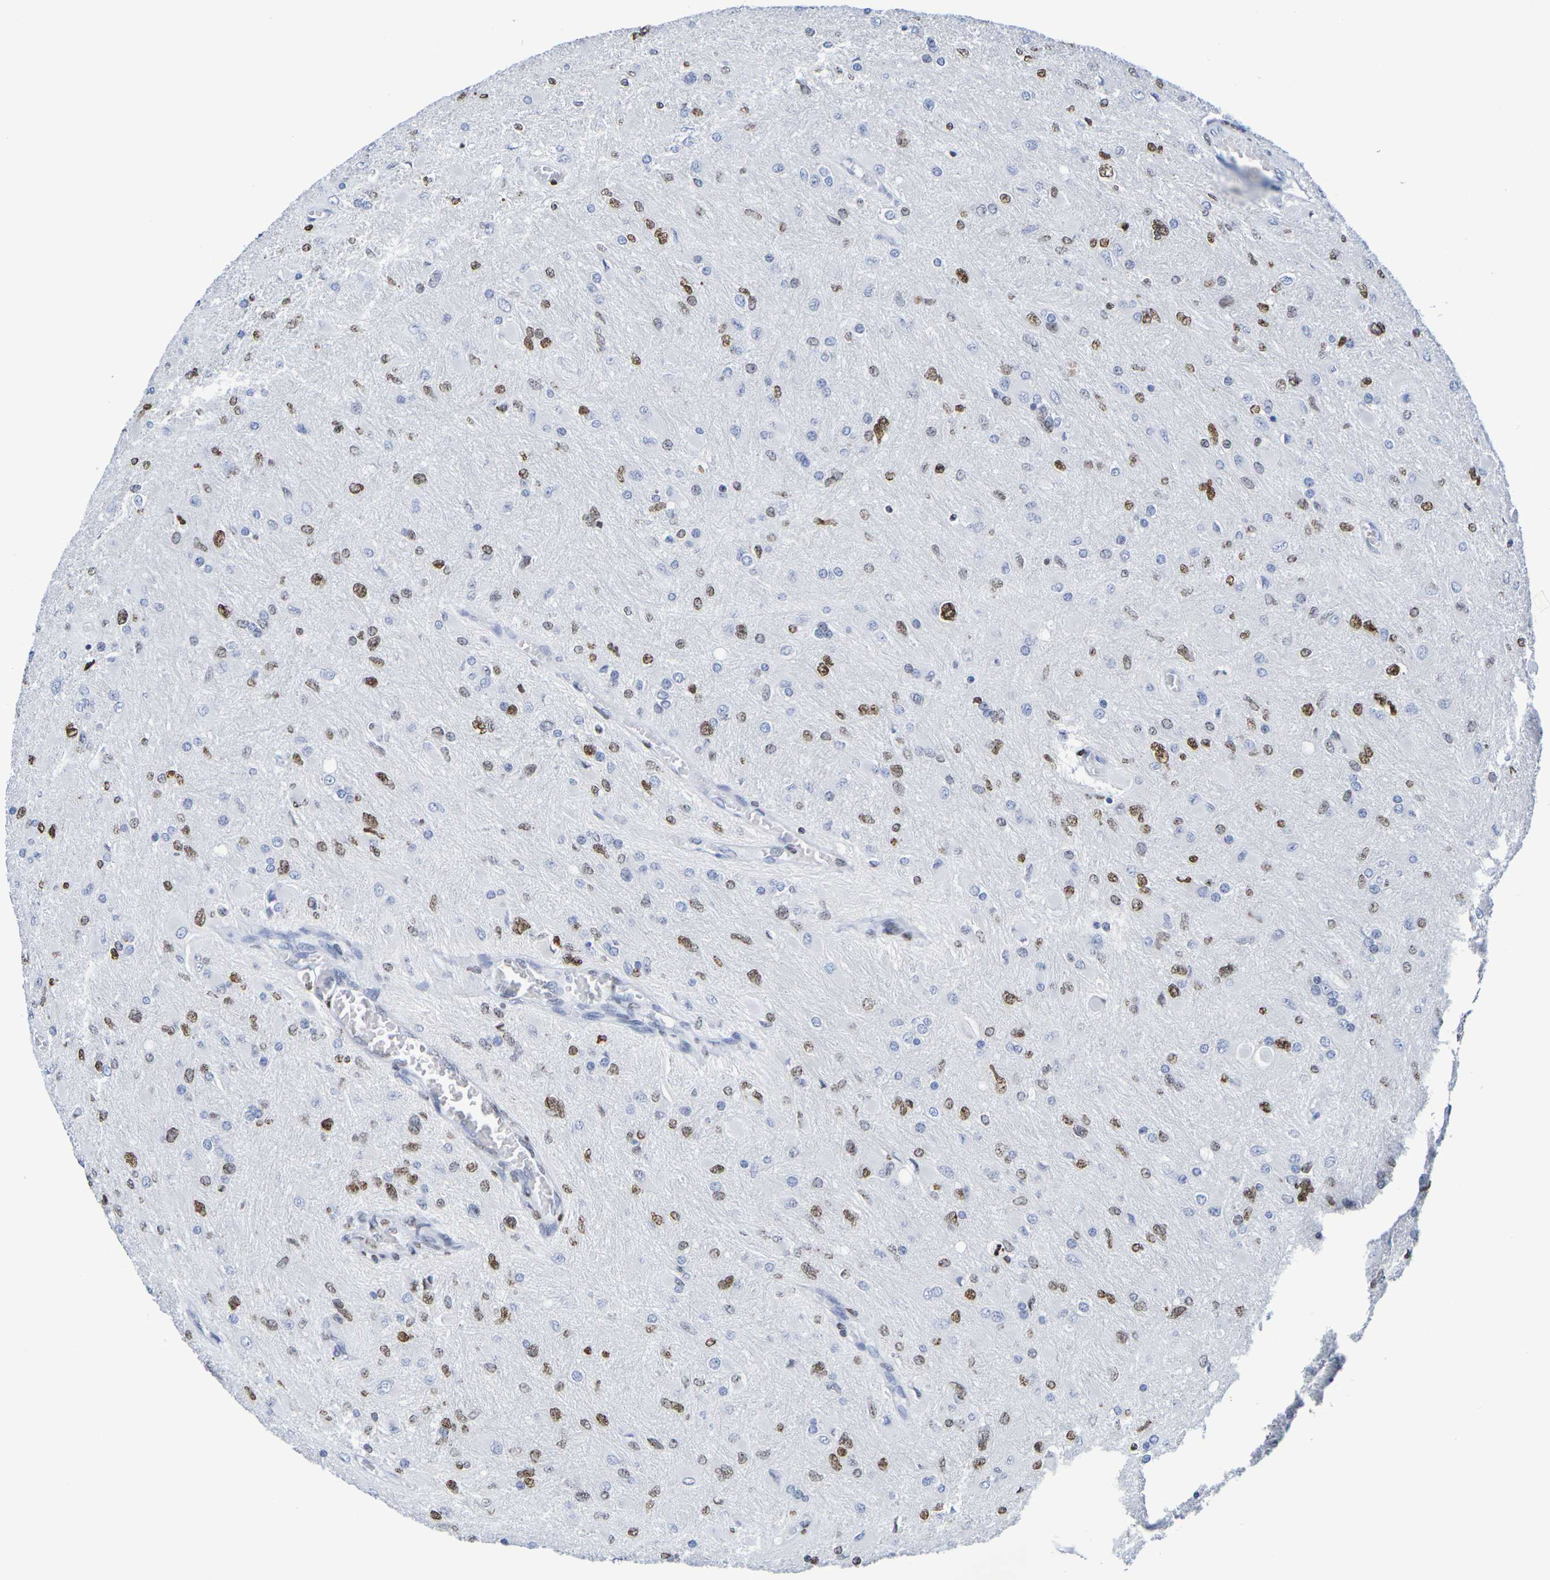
{"staining": {"intensity": "moderate", "quantity": "25%-75%", "location": "nuclear"}, "tissue": "glioma", "cell_type": "Tumor cells", "image_type": "cancer", "snomed": [{"axis": "morphology", "description": "Glioma, malignant, High grade"}, {"axis": "topography", "description": "Cerebral cortex"}], "caption": "A brown stain highlights moderate nuclear positivity of a protein in glioma tumor cells. The staining was performed using DAB (3,3'-diaminobenzidine) to visualize the protein expression in brown, while the nuclei were stained in blue with hematoxylin (Magnification: 20x).", "gene": "H1-5", "patient": {"sex": "female", "age": 36}}